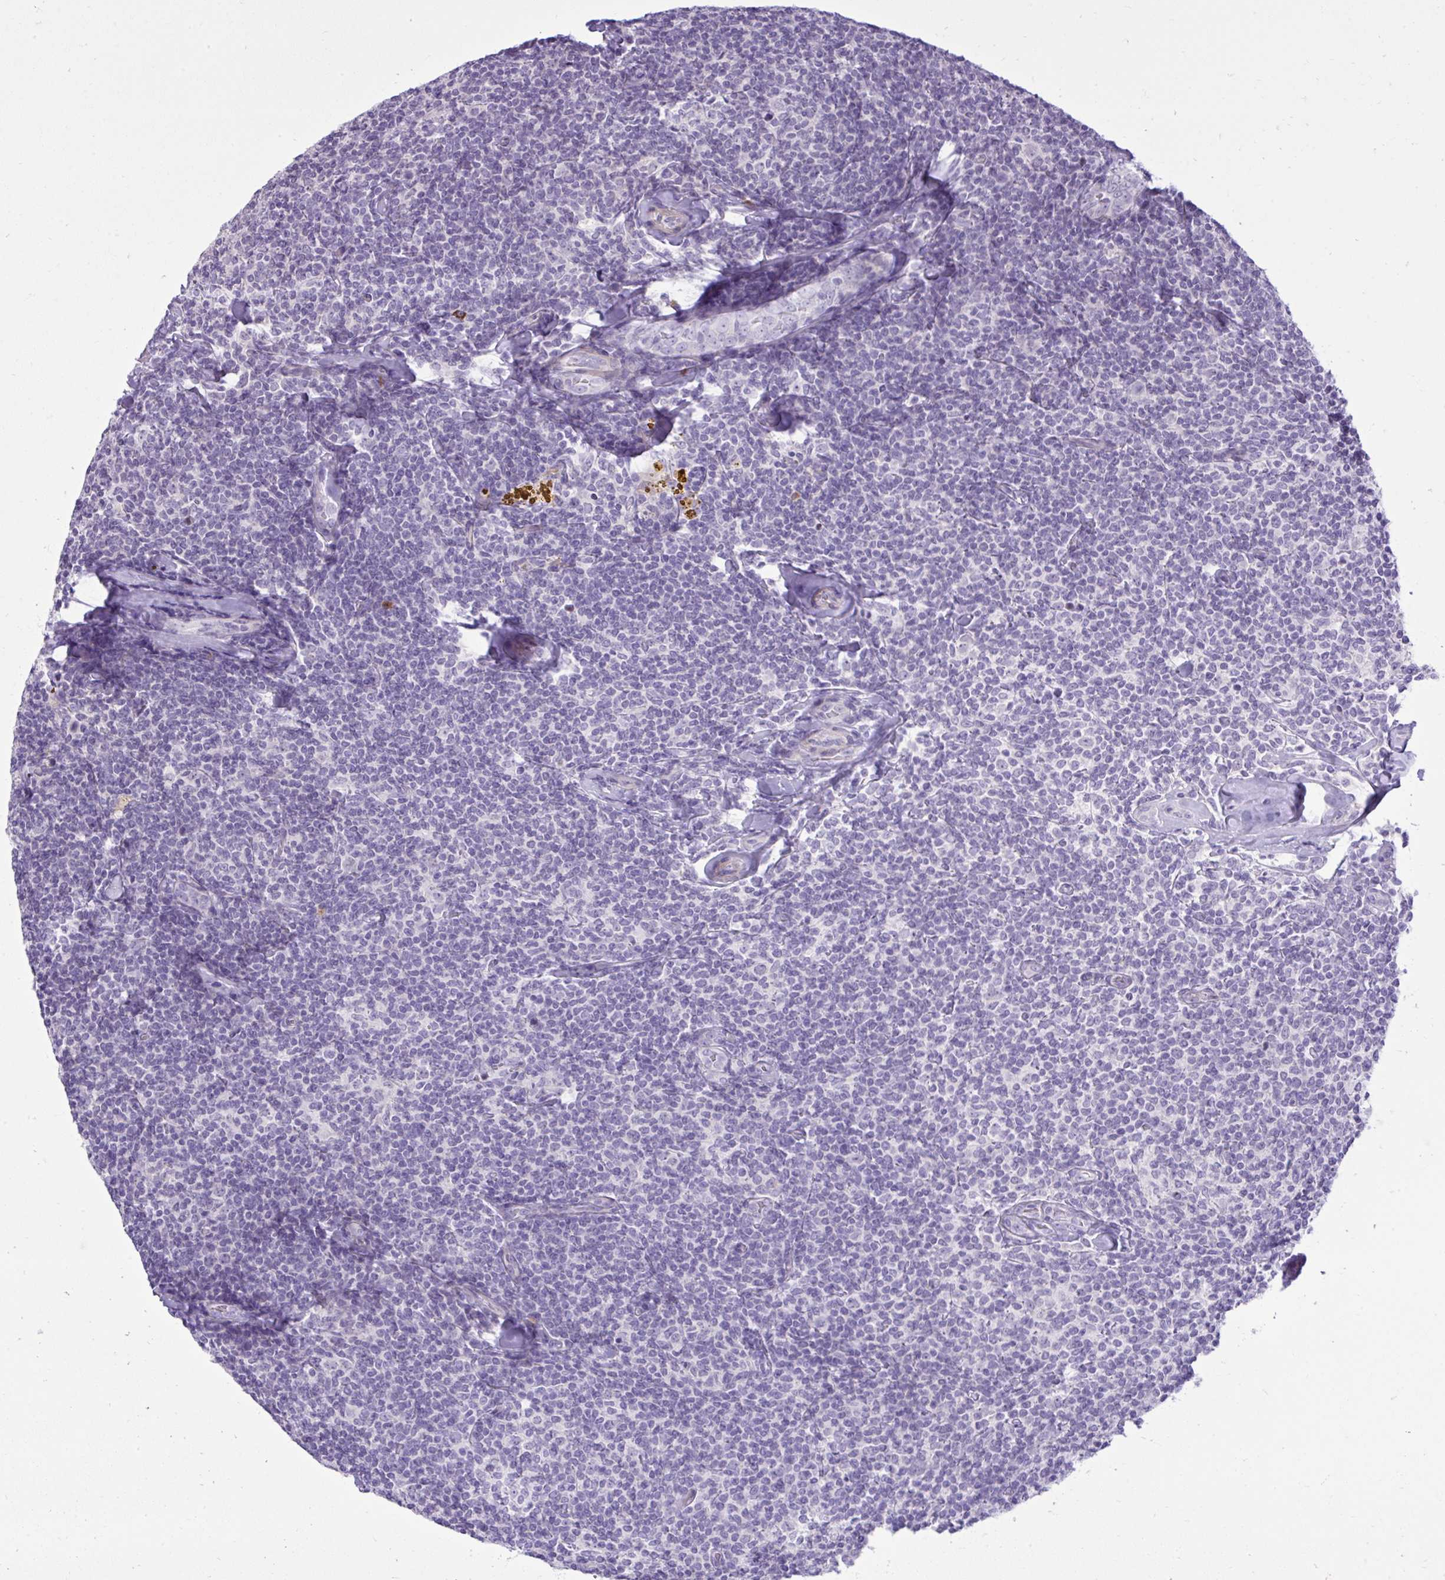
{"staining": {"intensity": "negative", "quantity": "none", "location": "none"}, "tissue": "lymphoma", "cell_type": "Tumor cells", "image_type": "cancer", "snomed": [{"axis": "morphology", "description": "Malignant lymphoma, non-Hodgkin's type, Low grade"}, {"axis": "topography", "description": "Lymph node"}], "caption": "Malignant lymphoma, non-Hodgkin's type (low-grade) was stained to show a protein in brown. There is no significant expression in tumor cells.", "gene": "SPAG1", "patient": {"sex": "female", "age": 56}}